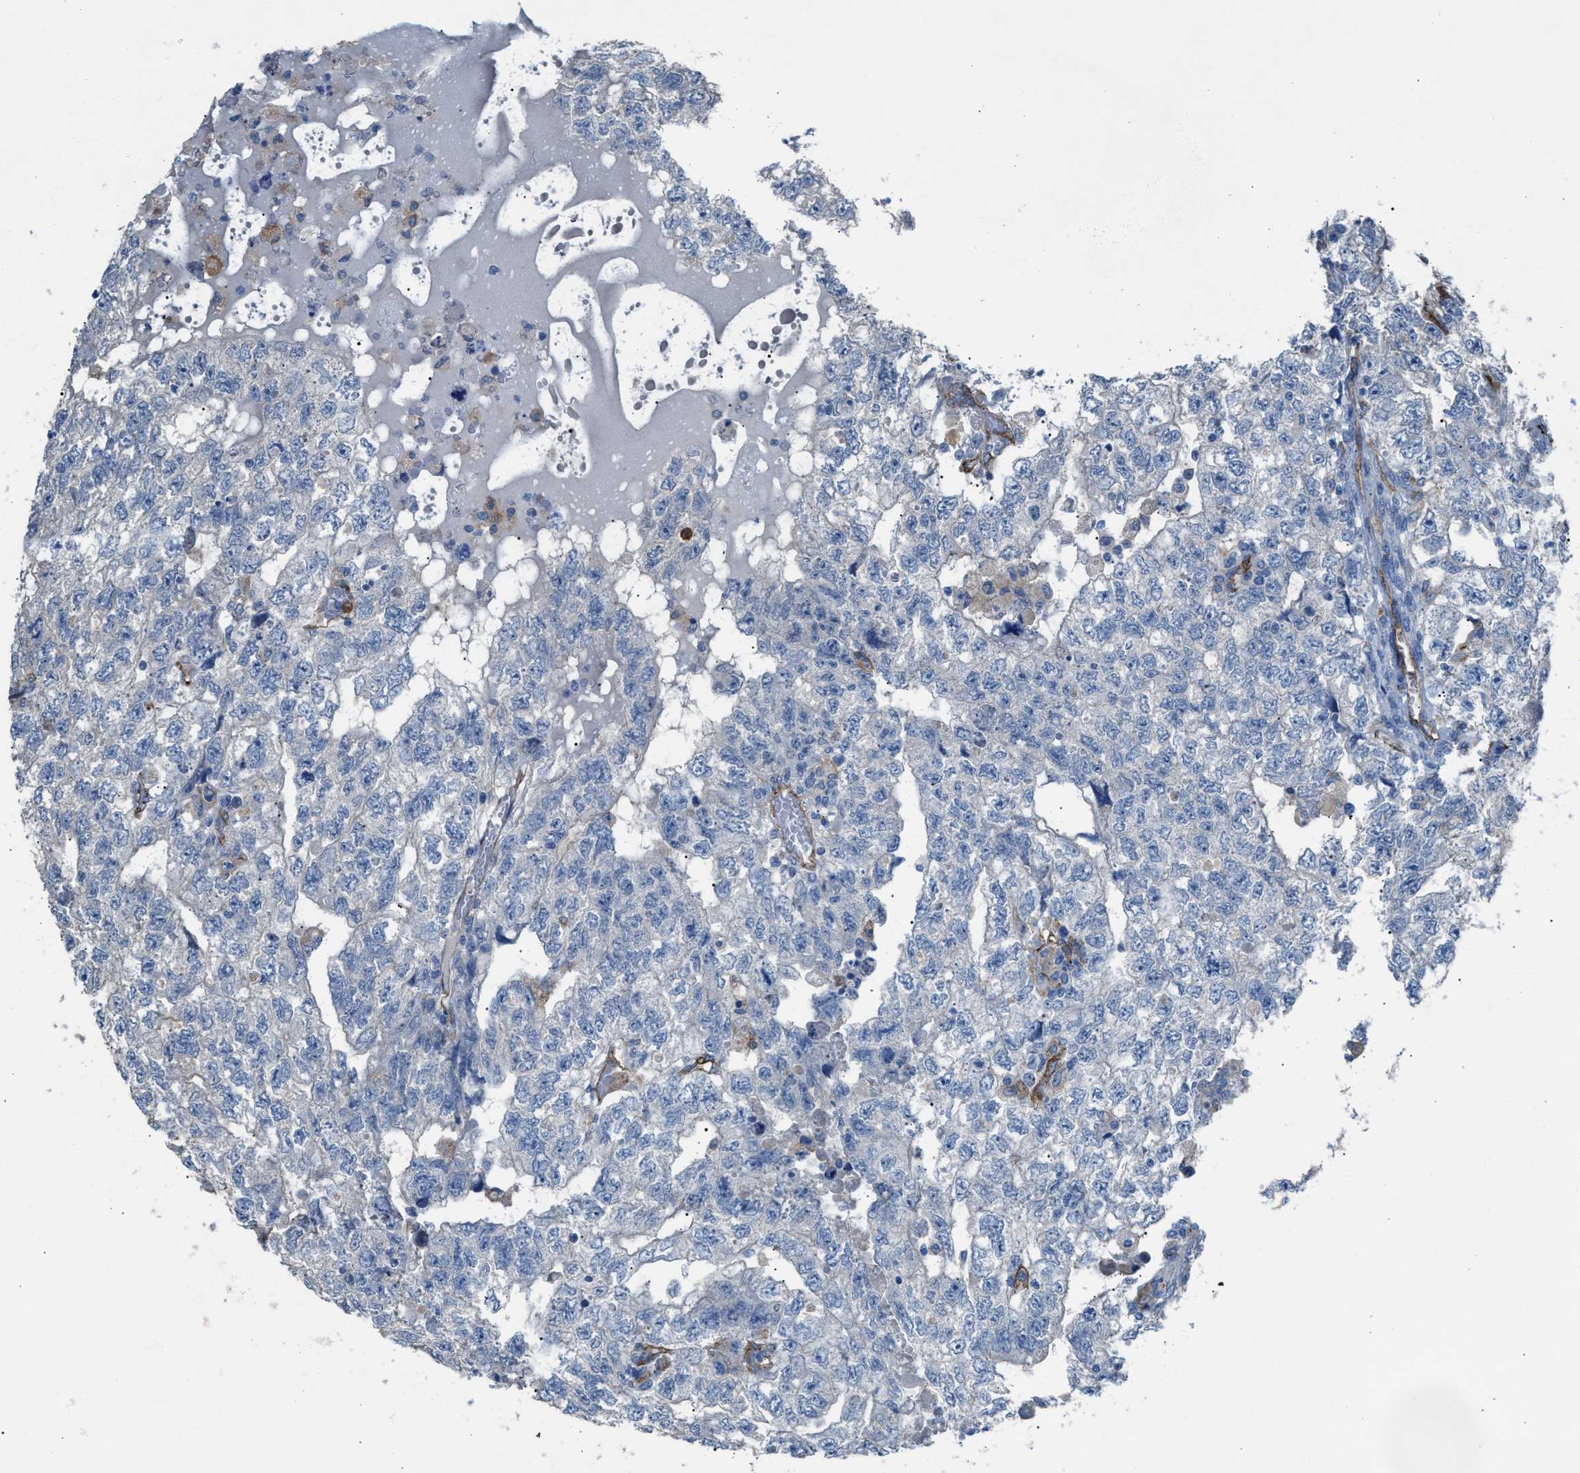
{"staining": {"intensity": "negative", "quantity": "none", "location": "none"}, "tissue": "testis cancer", "cell_type": "Tumor cells", "image_type": "cancer", "snomed": [{"axis": "morphology", "description": "Carcinoma, Embryonal, NOS"}, {"axis": "topography", "description": "Testis"}], "caption": "This is a micrograph of IHC staining of testis embryonal carcinoma, which shows no staining in tumor cells.", "gene": "DYSF", "patient": {"sex": "male", "age": 36}}